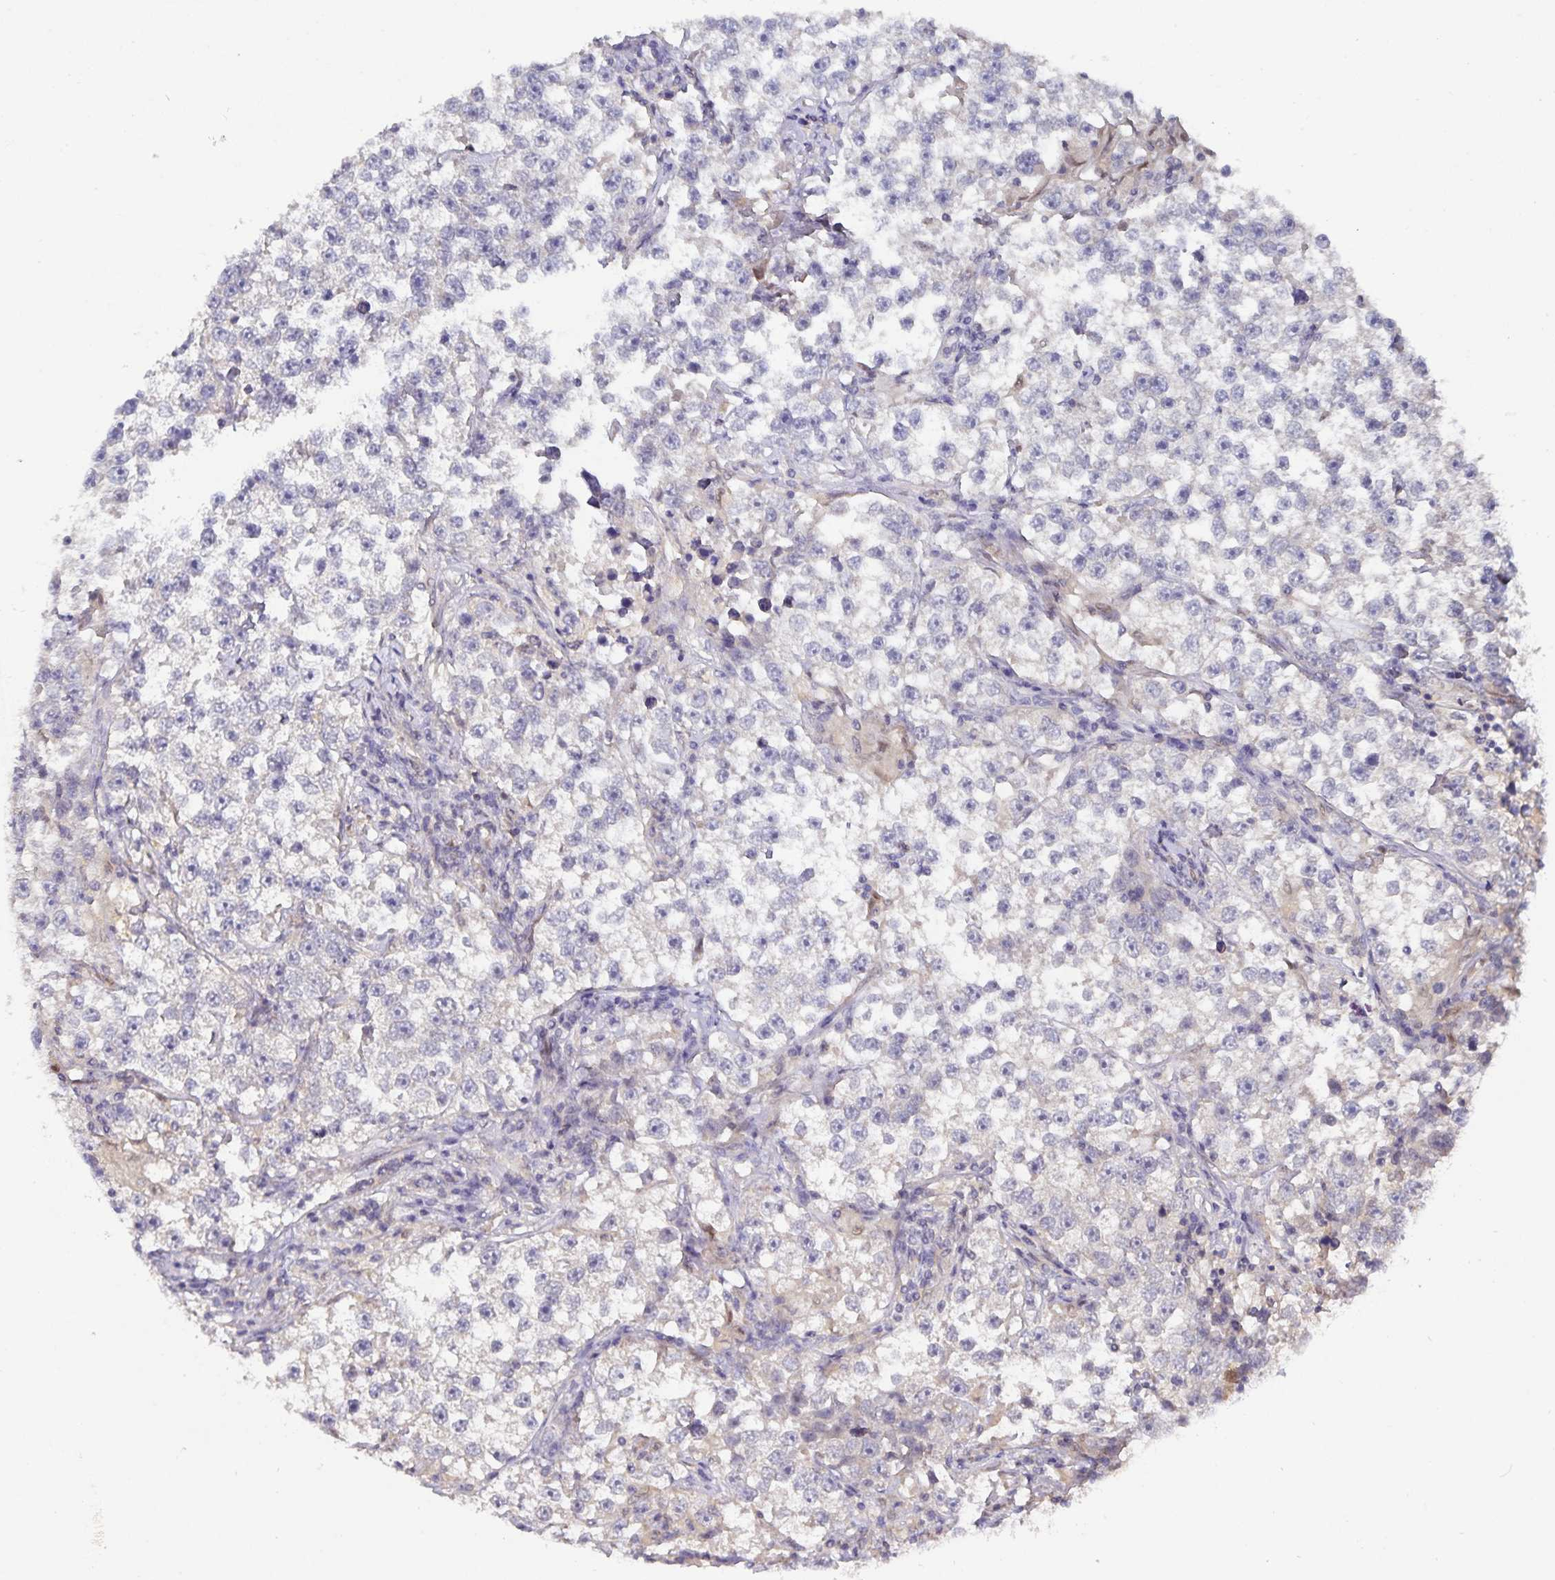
{"staining": {"intensity": "negative", "quantity": "none", "location": "none"}, "tissue": "testis cancer", "cell_type": "Tumor cells", "image_type": "cancer", "snomed": [{"axis": "morphology", "description": "Seminoma, NOS"}, {"axis": "topography", "description": "Testis"}], "caption": "Testis cancer was stained to show a protein in brown. There is no significant positivity in tumor cells.", "gene": "HEPN1", "patient": {"sex": "male", "age": 46}}